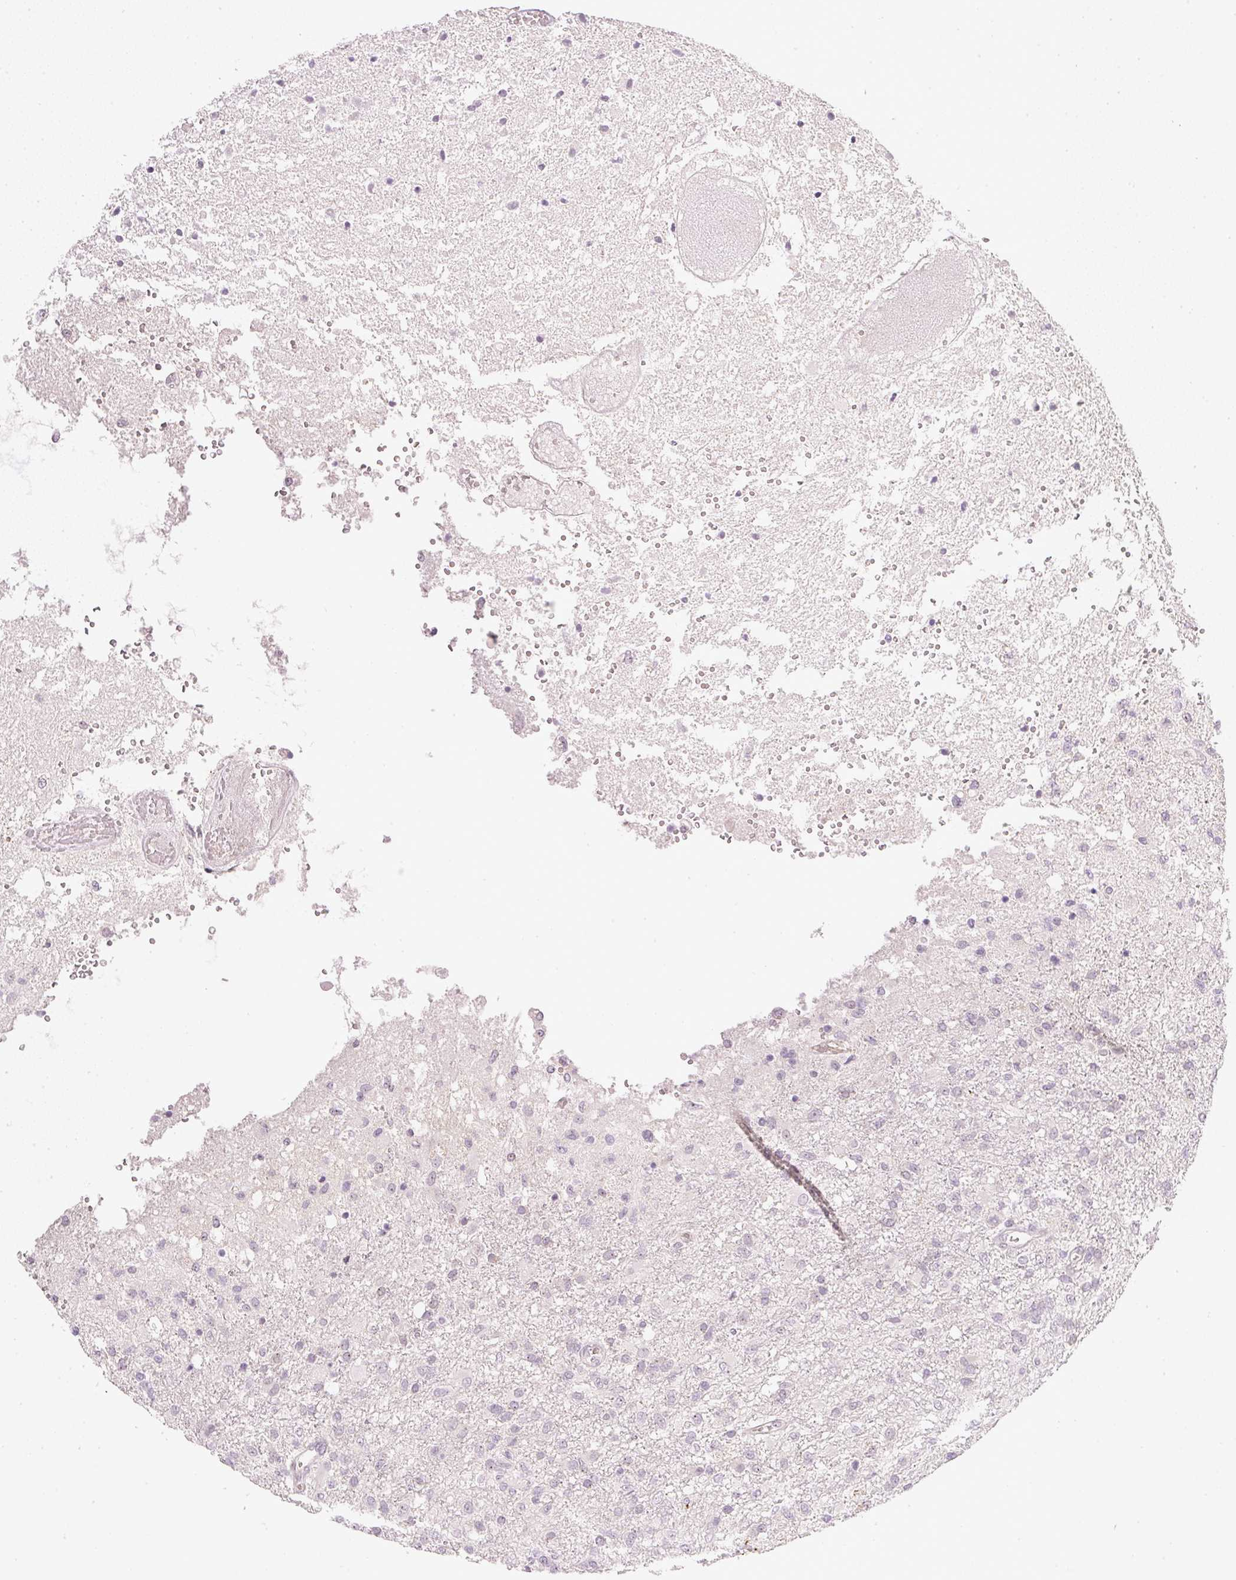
{"staining": {"intensity": "negative", "quantity": "none", "location": "none"}, "tissue": "glioma", "cell_type": "Tumor cells", "image_type": "cancer", "snomed": [{"axis": "morphology", "description": "Glioma, malignant, High grade"}, {"axis": "topography", "description": "Brain"}], "caption": "An image of malignant glioma (high-grade) stained for a protein shows no brown staining in tumor cells. (Stains: DAB (3,3'-diaminobenzidine) IHC with hematoxylin counter stain, Microscopy: brightfield microscopy at high magnification).", "gene": "AAR2", "patient": {"sex": "female", "age": 74}}